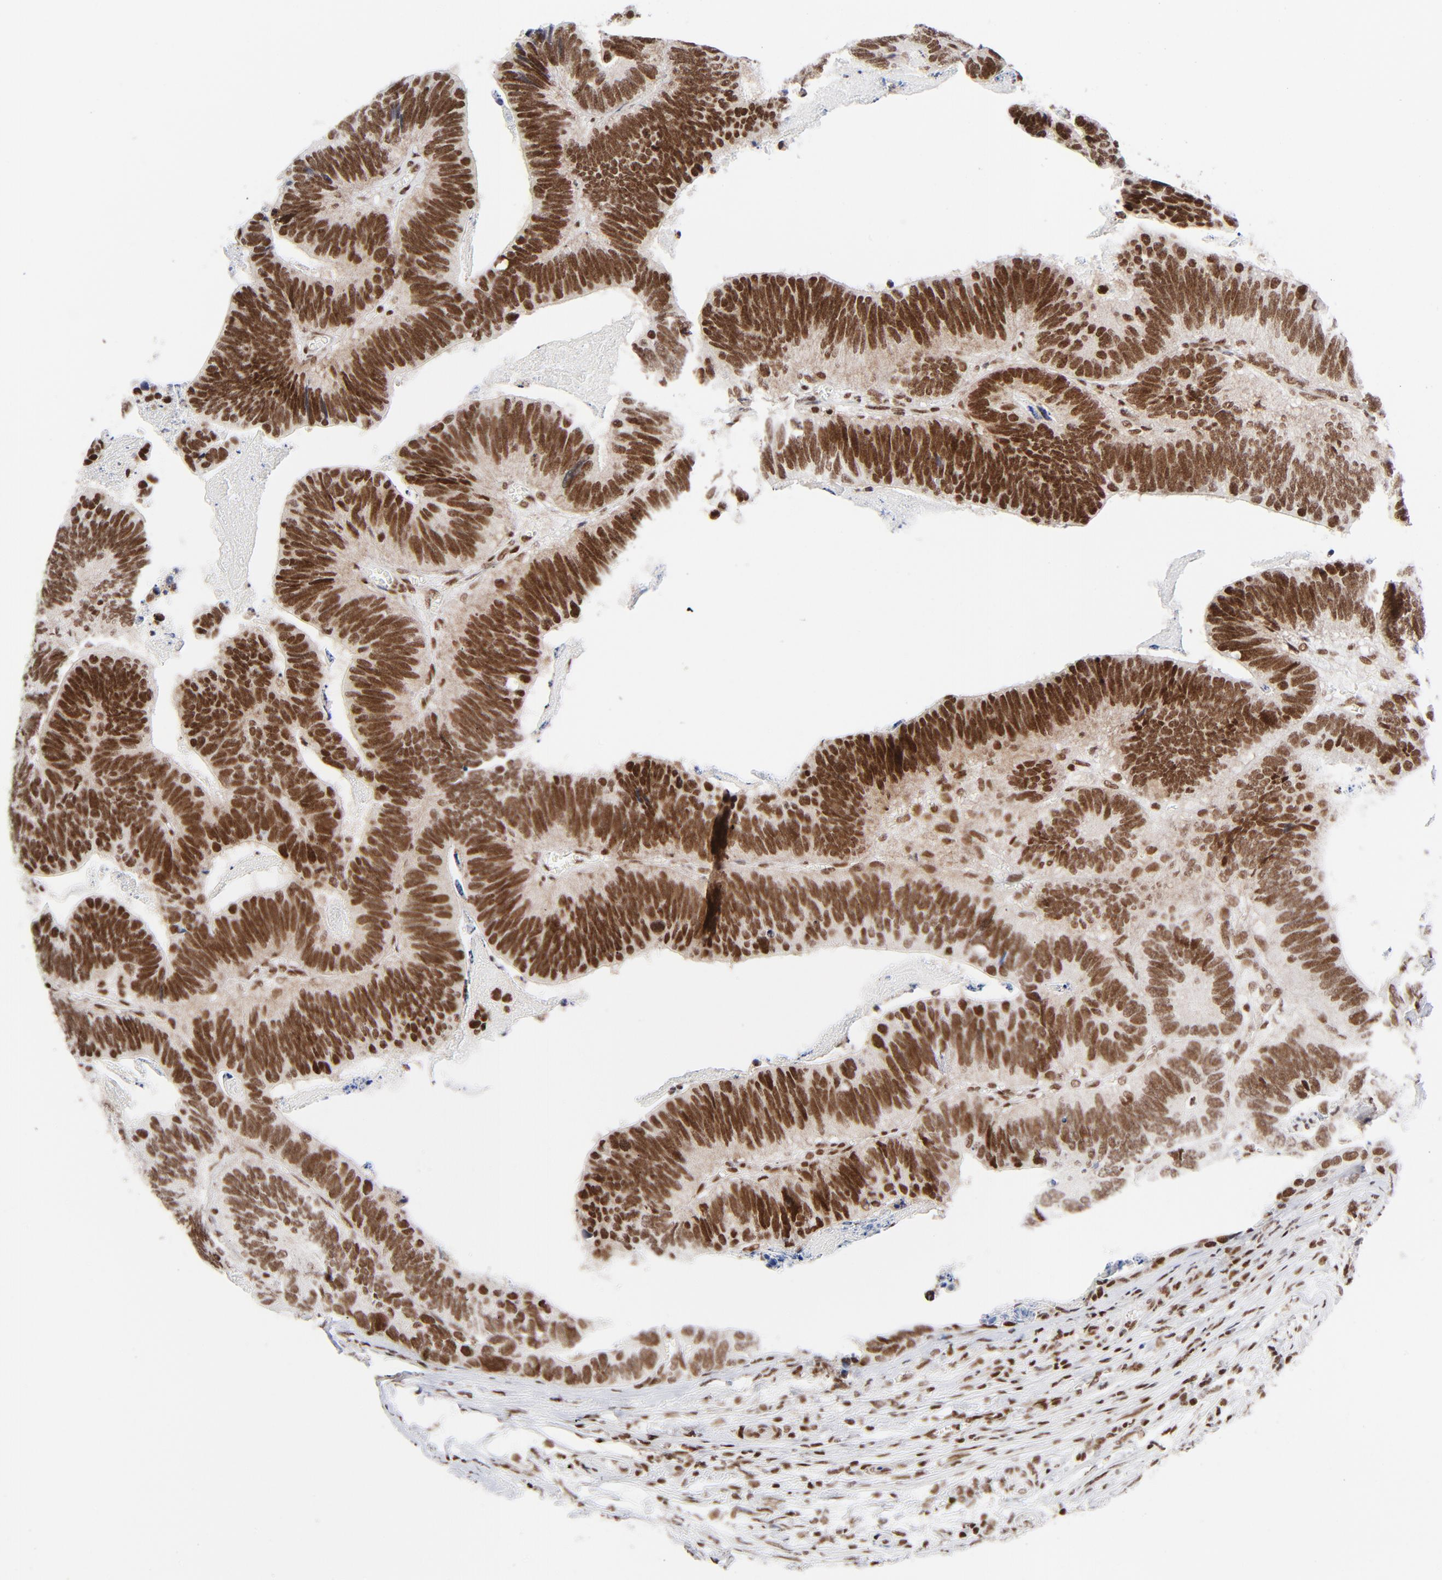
{"staining": {"intensity": "strong", "quantity": ">75%", "location": "nuclear"}, "tissue": "colorectal cancer", "cell_type": "Tumor cells", "image_type": "cancer", "snomed": [{"axis": "morphology", "description": "Adenocarcinoma, NOS"}, {"axis": "topography", "description": "Colon"}], "caption": "A histopathology image of colorectal cancer (adenocarcinoma) stained for a protein demonstrates strong nuclear brown staining in tumor cells.", "gene": "NFYB", "patient": {"sex": "male", "age": 72}}